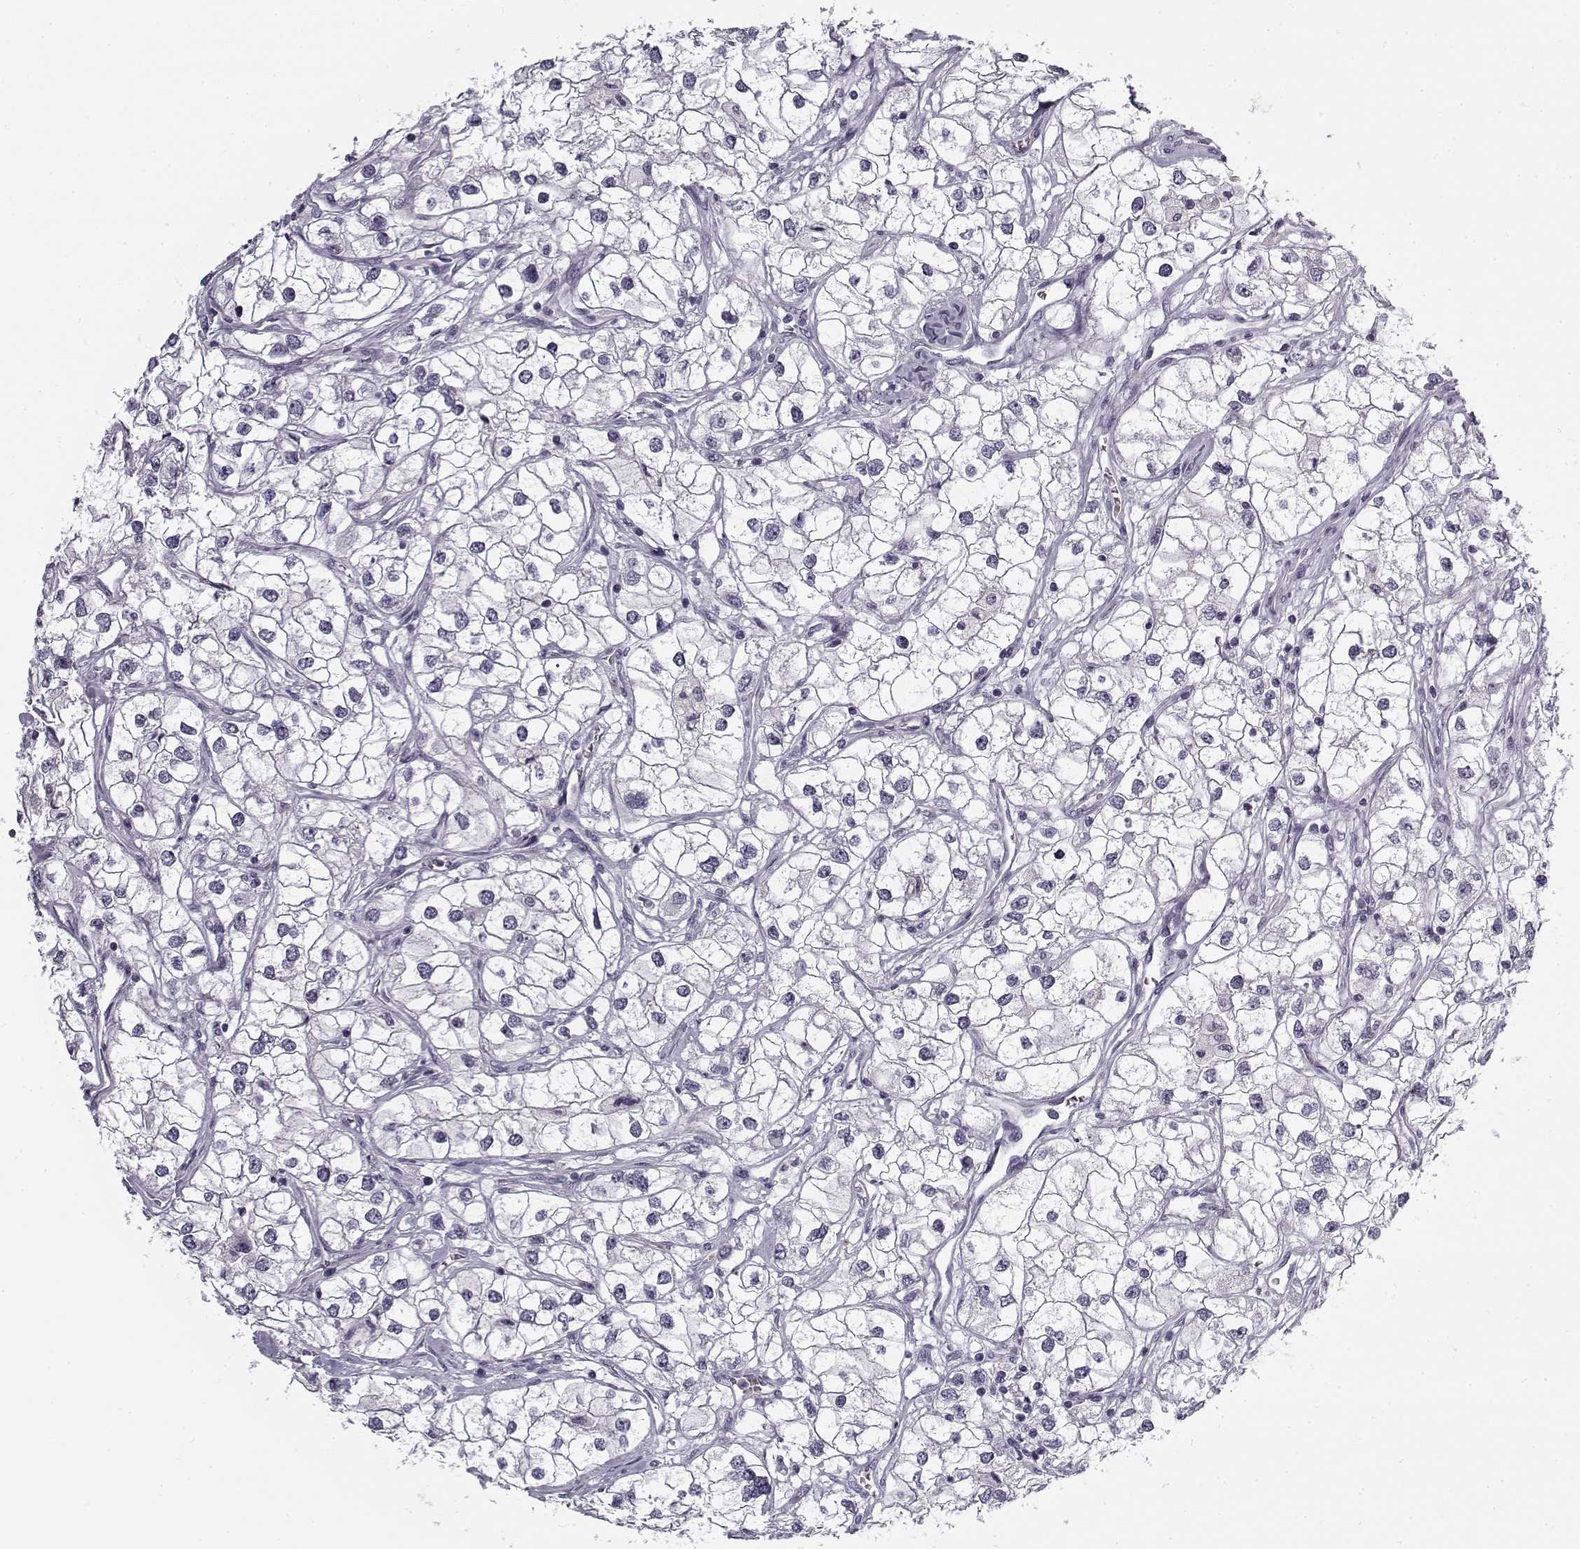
{"staining": {"intensity": "negative", "quantity": "none", "location": "none"}, "tissue": "renal cancer", "cell_type": "Tumor cells", "image_type": "cancer", "snomed": [{"axis": "morphology", "description": "Adenocarcinoma, NOS"}, {"axis": "topography", "description": "Kidney"}], "caption": "High power microscopy image of an immunohistochemistry (IHC) histopathology image of renal adenocarcinoma, revealing no significant expression in tumor cells. (DAB (3,3'-diaminobenzidine) IHC, high magnification).", "gene": "SNCA", "patient": {"sex": "male", "age": 59}}